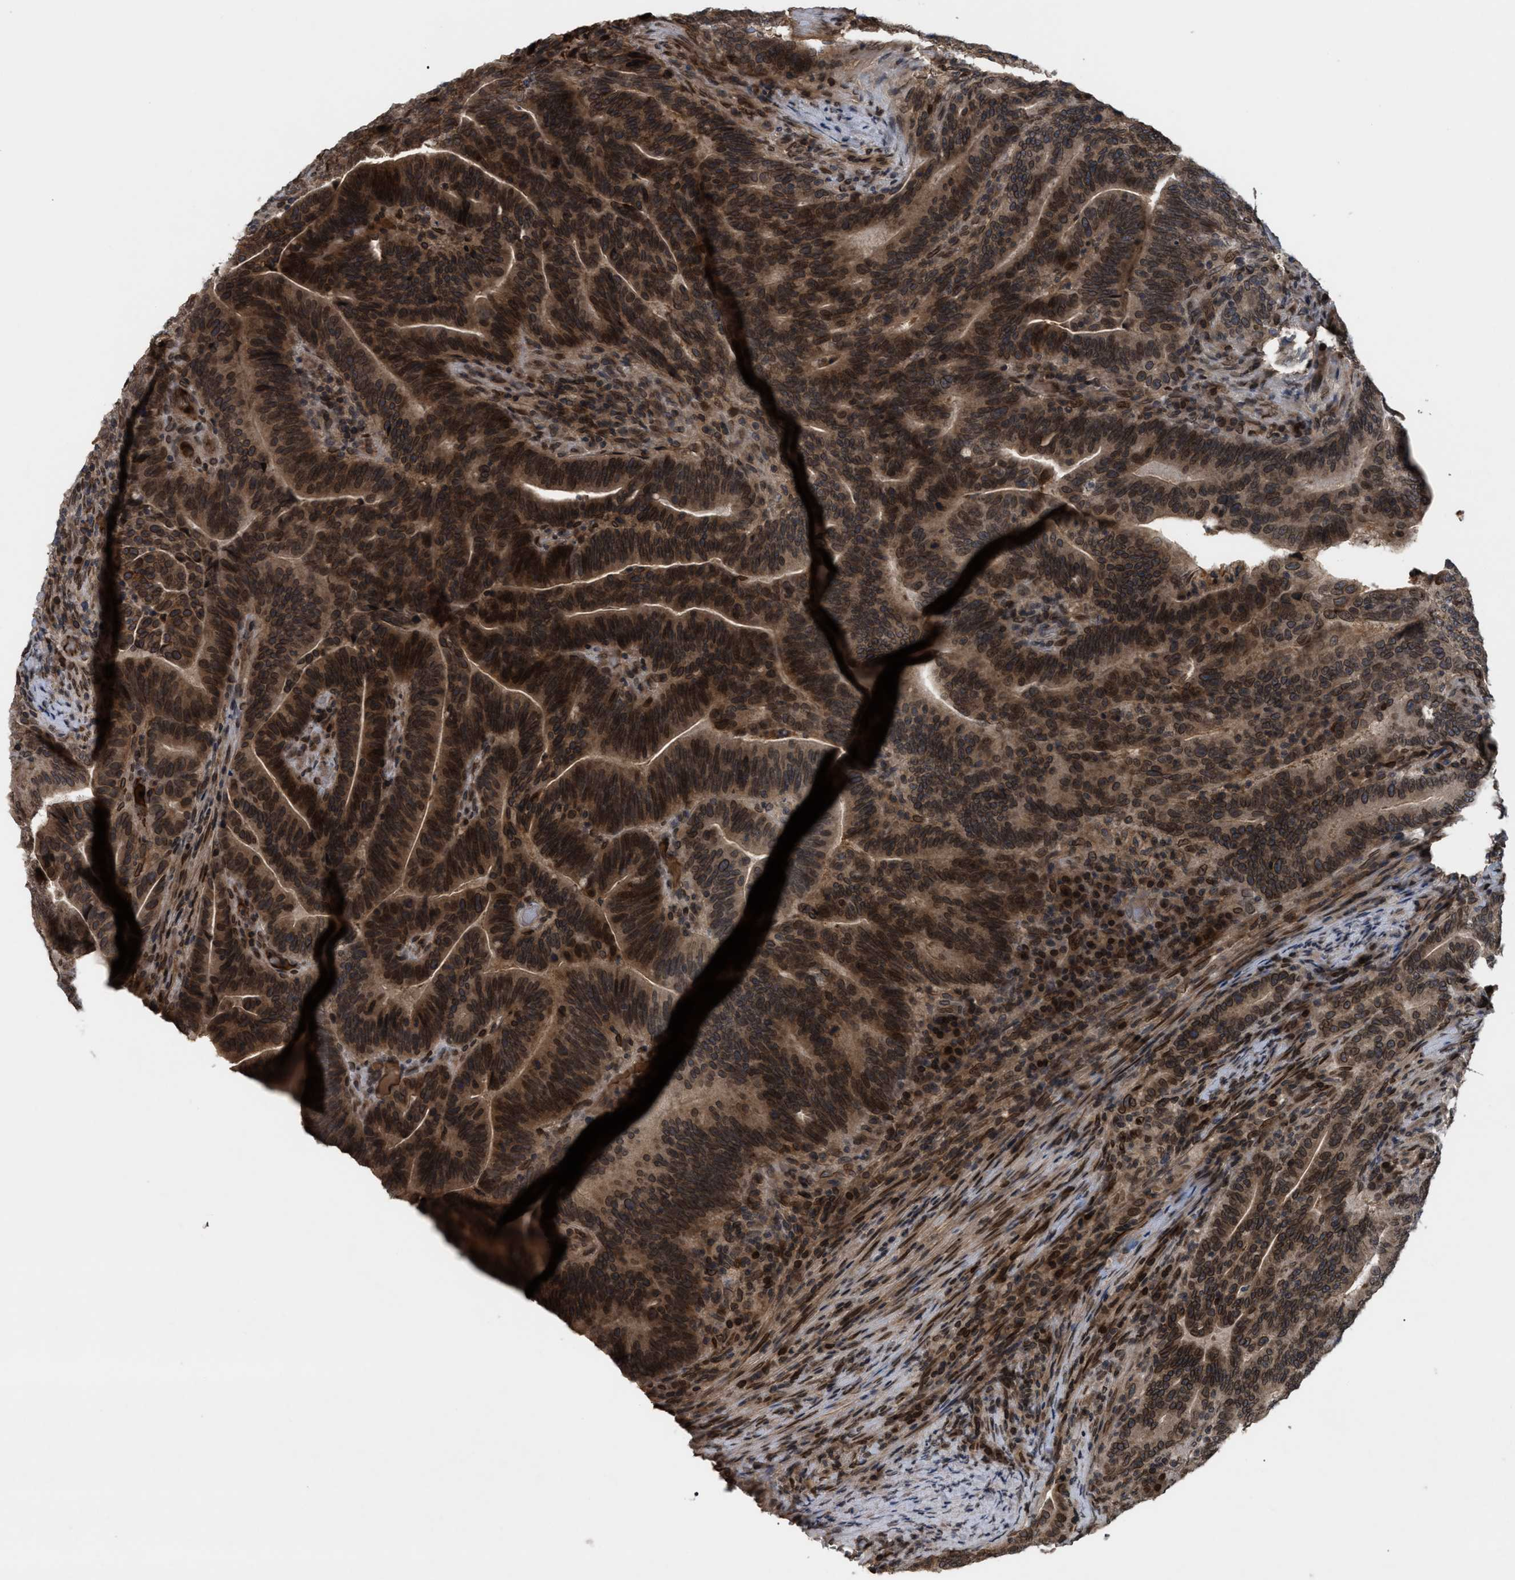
{"staining": {"intensity": "moderate", "quantity": ">75%", "location": "cytoplasmic/membranous,nuclear"}, "tissue": "colorectal cancer", "cell_type": "Tumor cells", "image_type": "cancer", "snomed": [{"axis": "morphology", "description": "Normal tissue, NOS"}, {"axis": "morphology", "description": "Adenocarcinoma, NOS"}, {"axis": "topography", "description": "Colon"}], "caption": "Tumor cells display medium levels of moderate cytoplasmic/membranous and nuclear staining in approximately >75% of cells in adenocarcinoma (colorectal). The protein of interest is shown in brown color, while the nuclei are stained blue.", "gene": "CRY1", "patient": {"sex": "female", "age": 66}}